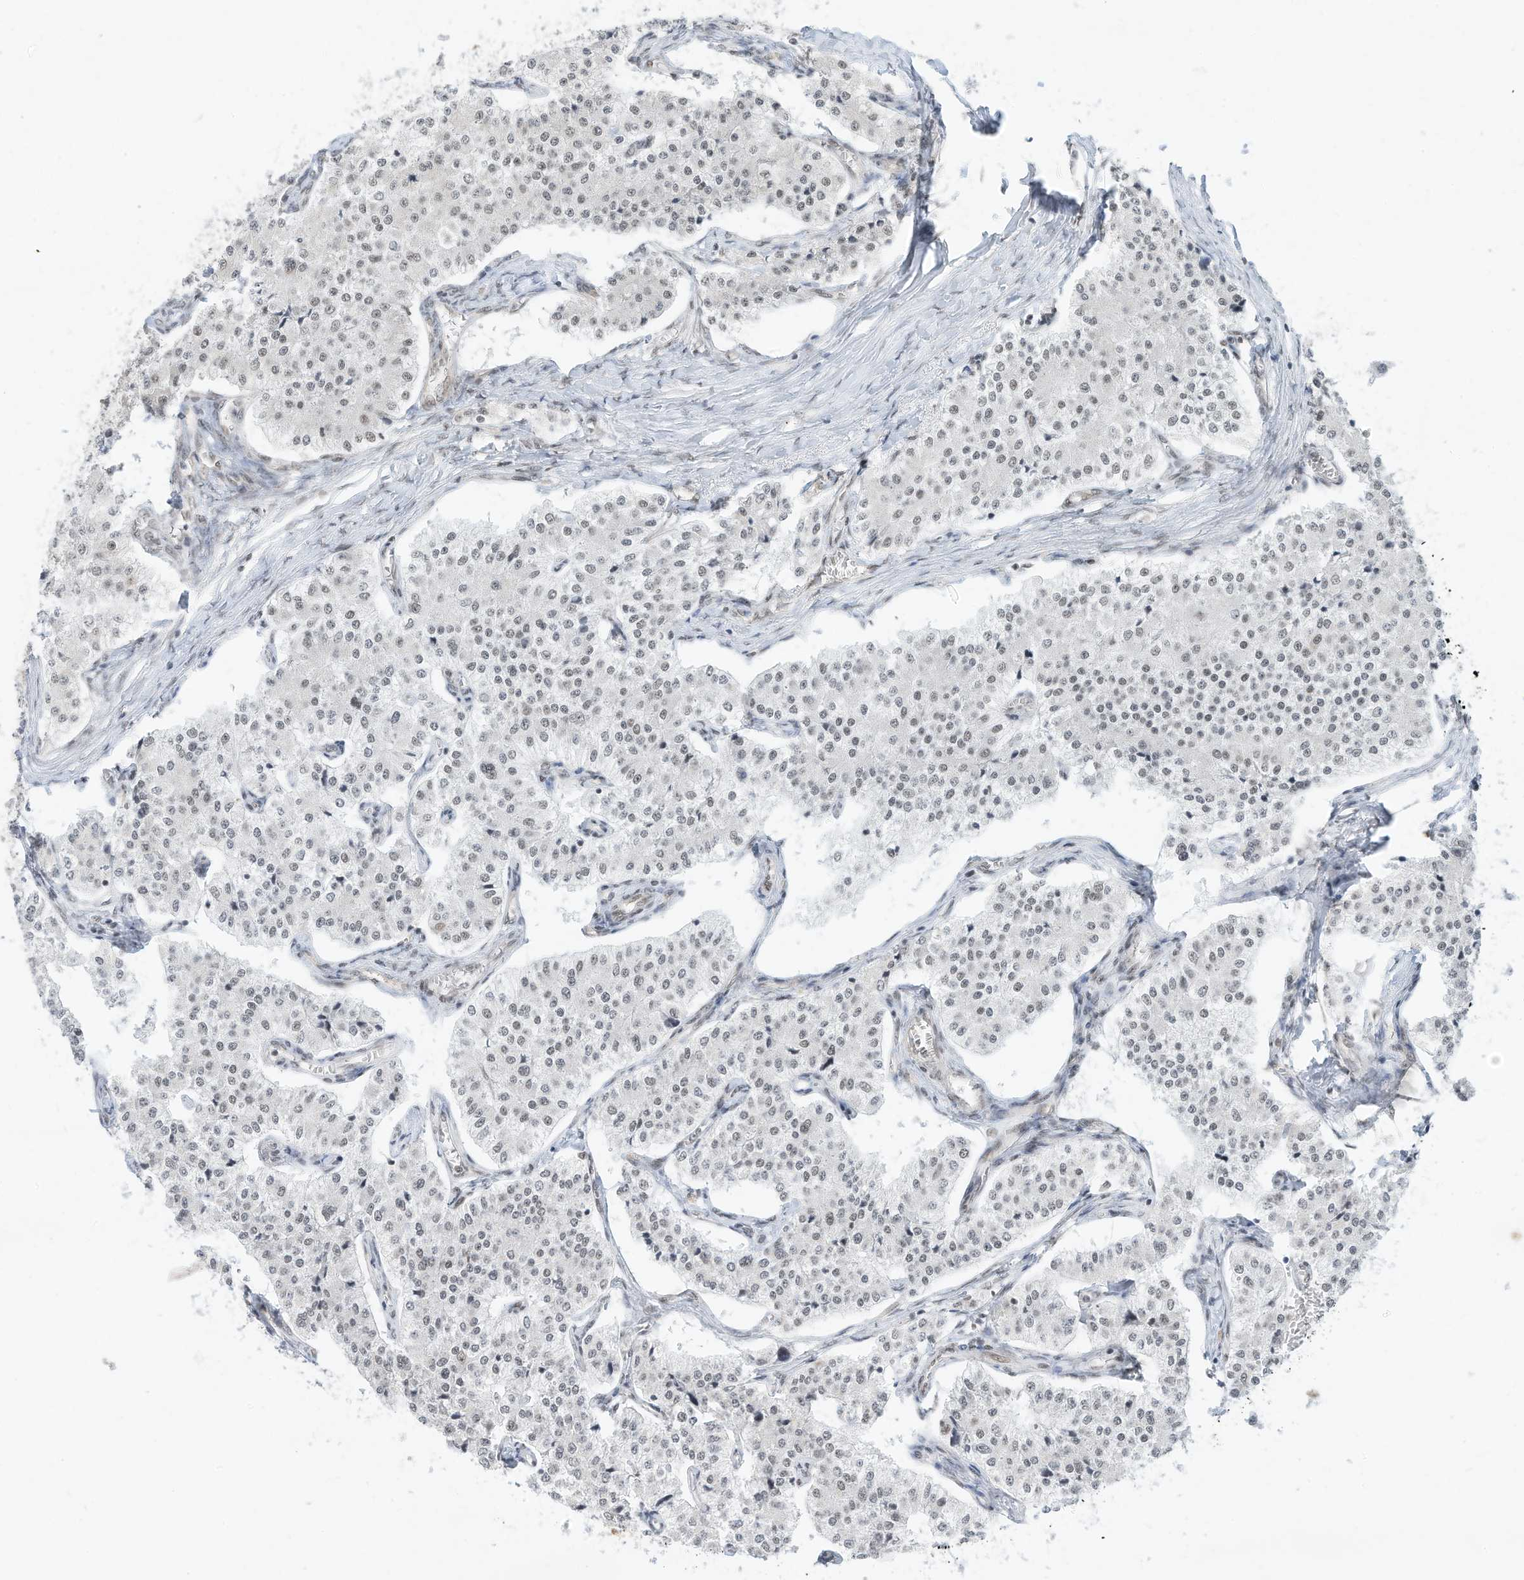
{"staining": {"intensity": "negative", "quantity": "none", "location": "none"}, "tissue": "carcinoid", "cell_type": "Tumor cells", "image_type": "cancer", "snomed": [{"axis": "morphology", "description": "Carcinoid, malignant, NOS"}, {"axis": "topography", "description": "Colon"}], "caption": "A histopathology image of human carcinoid (malignant) is negative for staining in tumor cells. (Brightfield microscopy of DAB IHC at high magnification).", "gene": "AURKAIP1", "patient": {"sex": "female", "age": 52}}